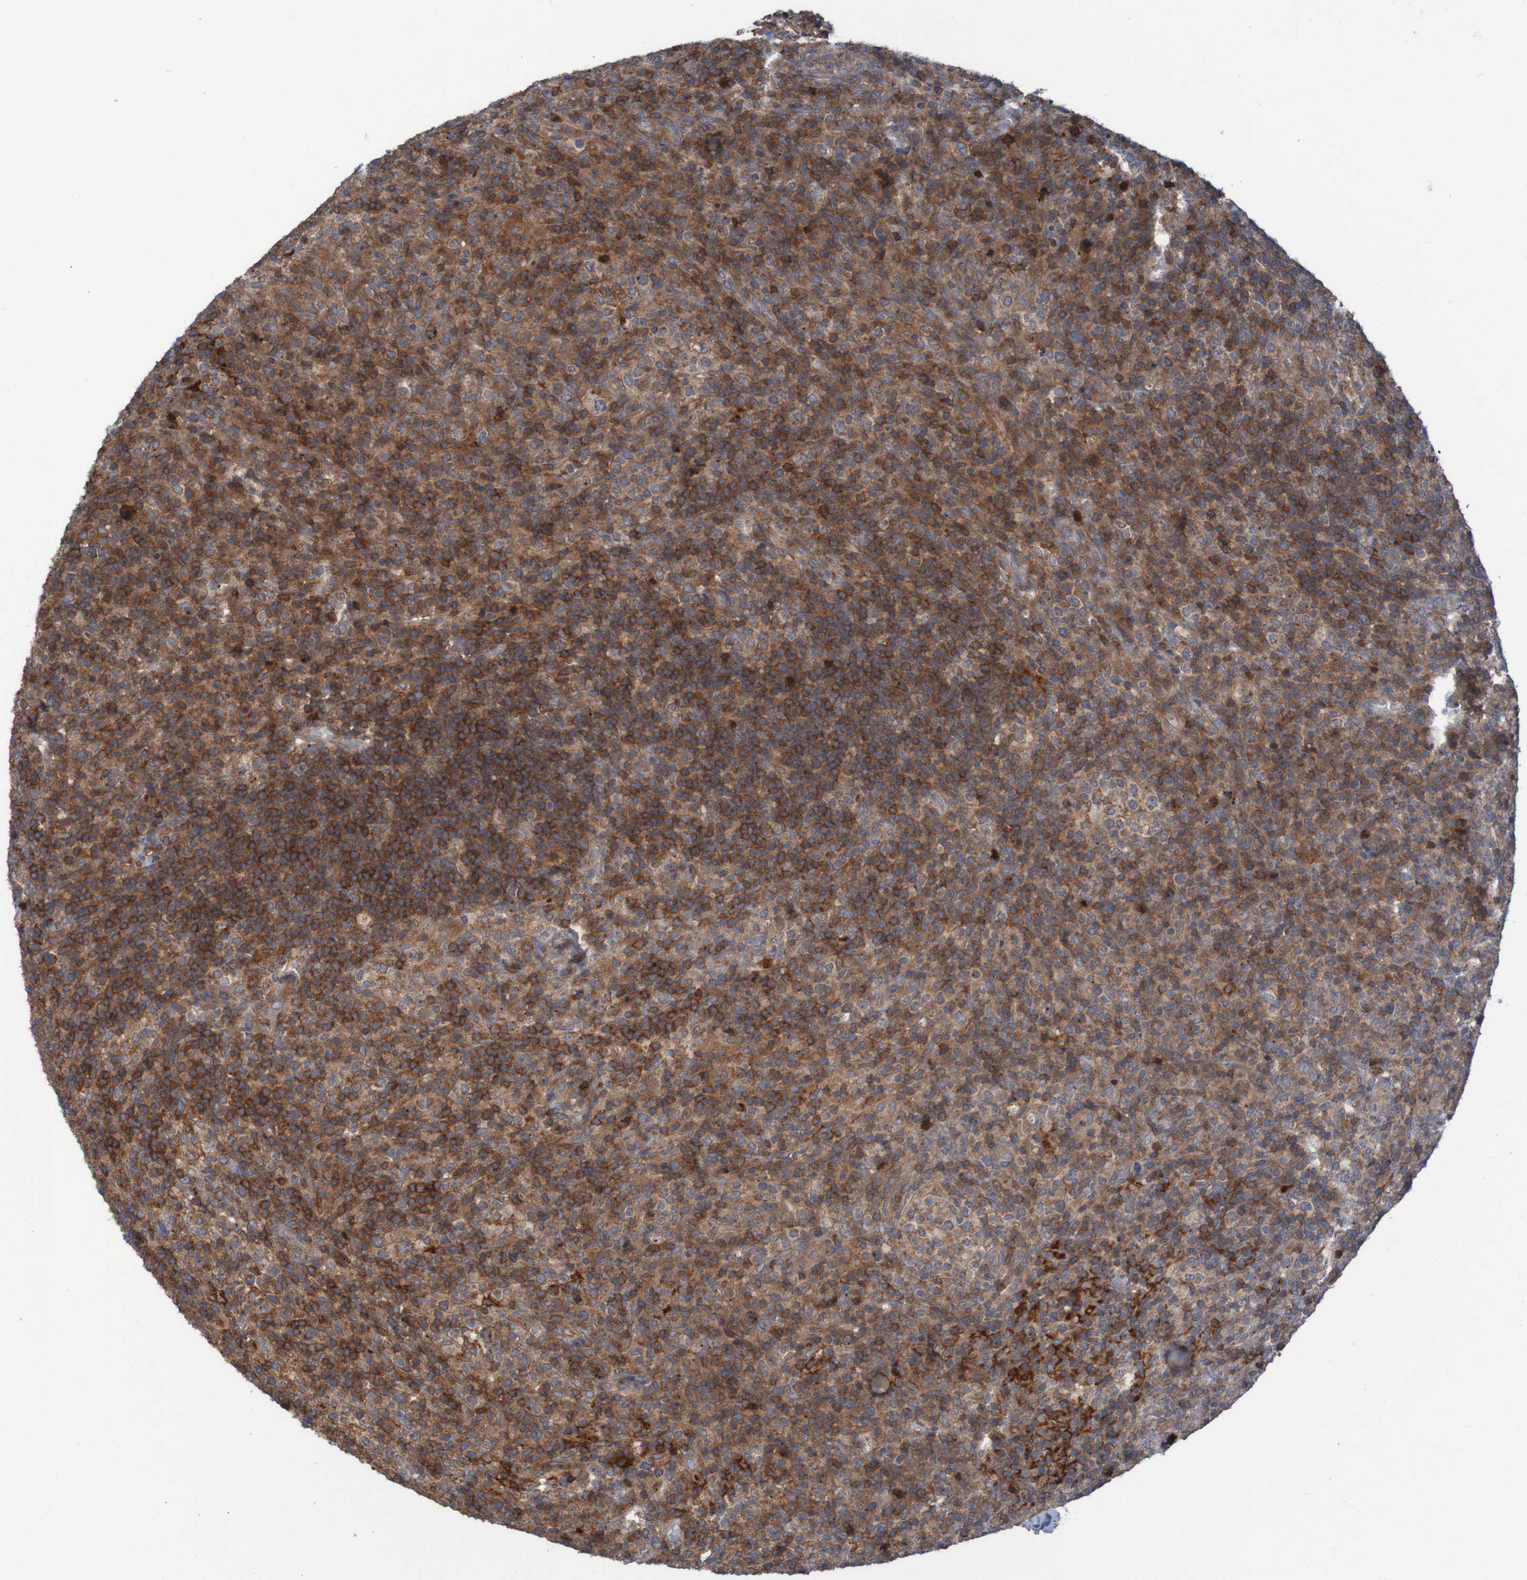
{"staining": {"intensity": "strong", "quantity": "25%-75%", "location": "cytoplasmic/membranous"}, "tissue": "lymphoma", "cell_type": "Tumor cells", "image_type": "cancer", "snomed": [{"axis": "morphology", "description": "Malignant lymphoma, non-Hodgkin's type, High grade"}, {"axis": "topography", "description": "Lymph node"}], "caption": "High-grade malignant lymphoma, non-Hodgkin's type stained for a protein demonstrates strong cytoplasmic/membranous positivity in tumor cells. (brown staining indicates protein expression, while blue staining denotes nuclei).", "gene": "PDGFB", "patient": {"sex": "female", "age": 76}}